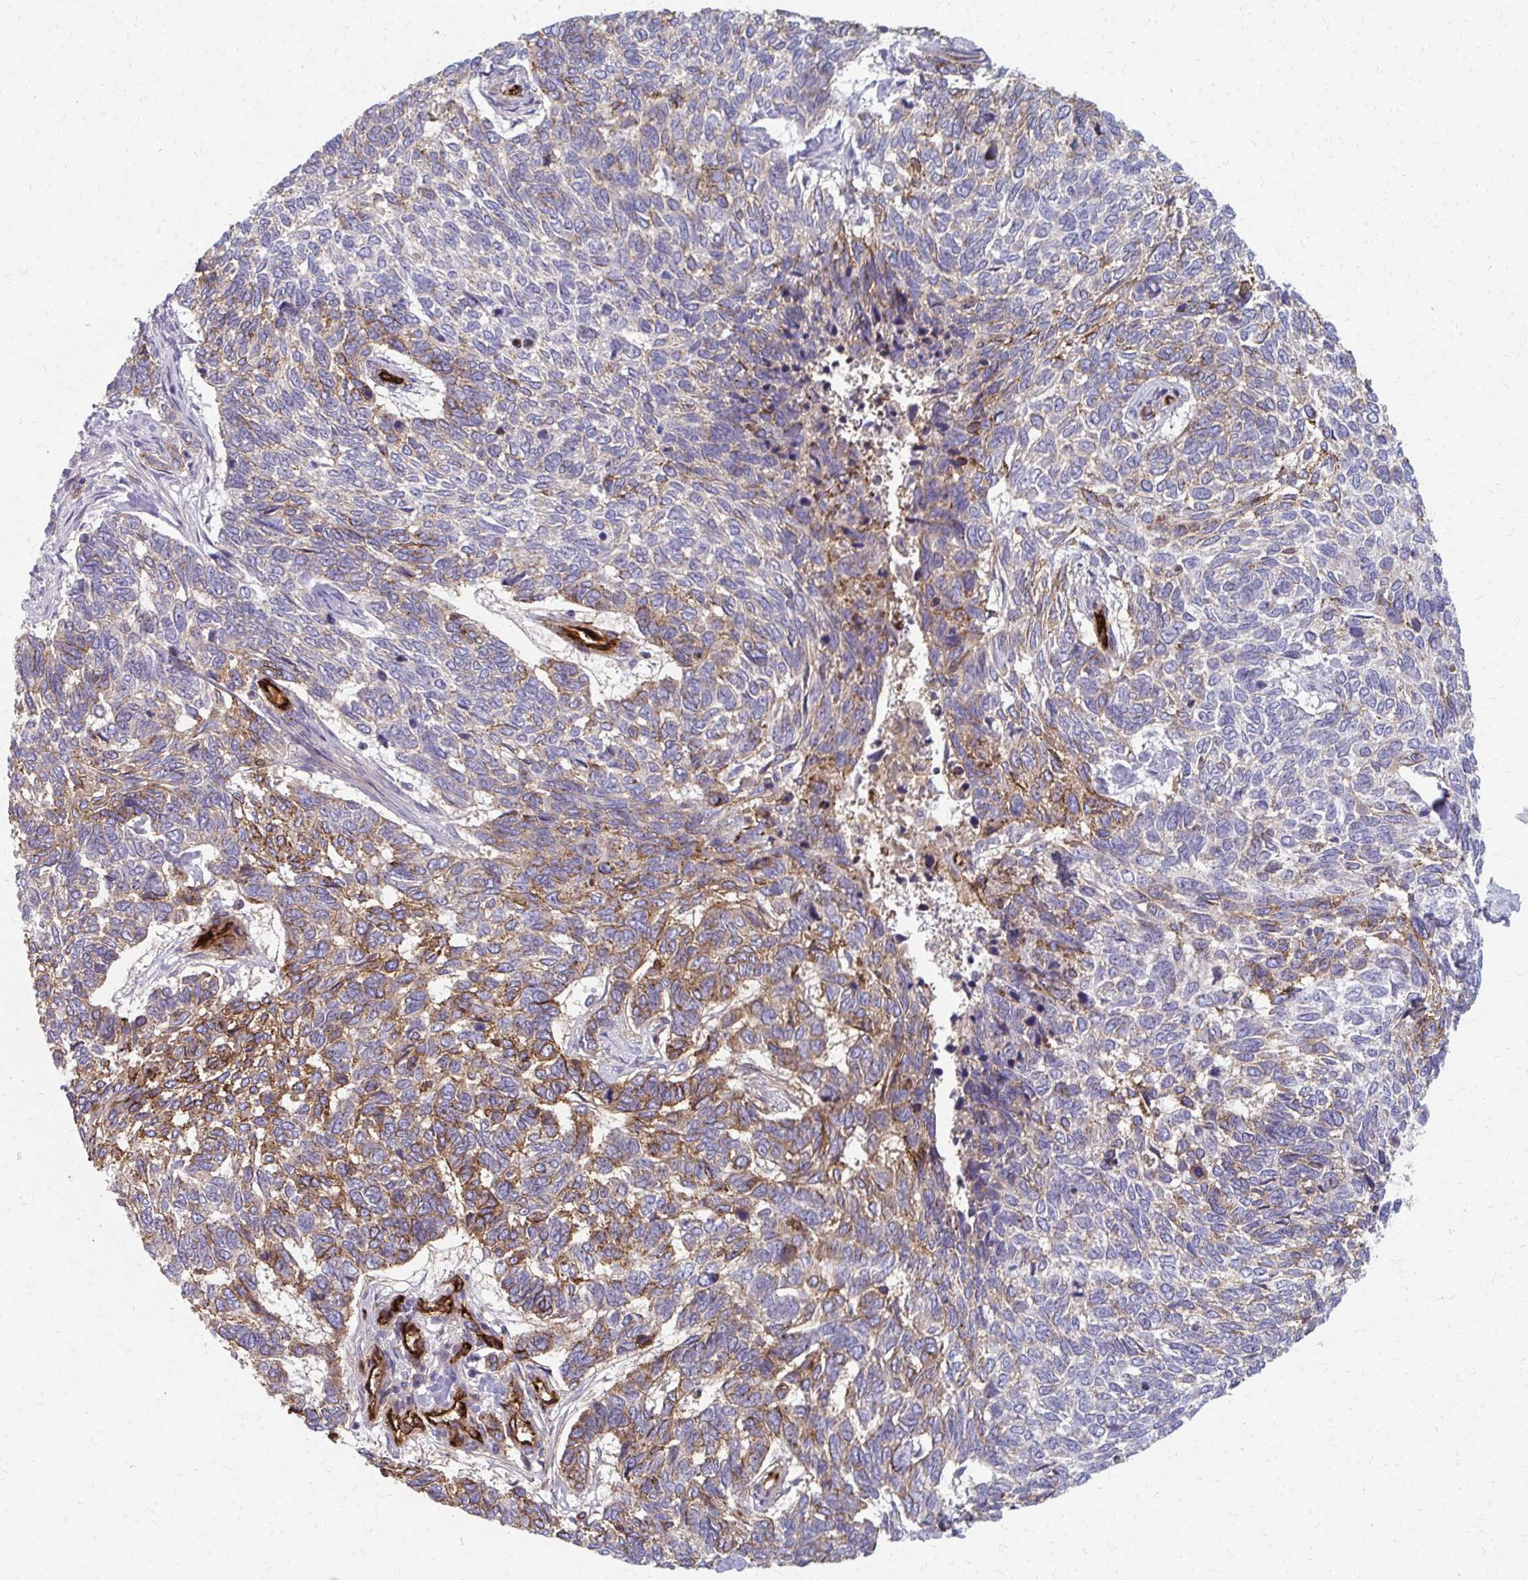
{"staining": {"intensity": "moderate", "quantity": "25%-75%", "location": "cytoplasmic/membranous"}, "tissue": "skin cancer", "cell_type": "Tumor cells", "image_type": "cancer", "snomed": [{"axis": "morphology", "description": "Basal cell carcinoma"}, {"axis": "topography", "description": "Skin"}], "caption": "Skin basal cell carcinoma stained with a protein marker reveals moderate staining in tumor cells.", "gene": "ADIPOQ", "patient": {"sex": "female", "age": 65}}